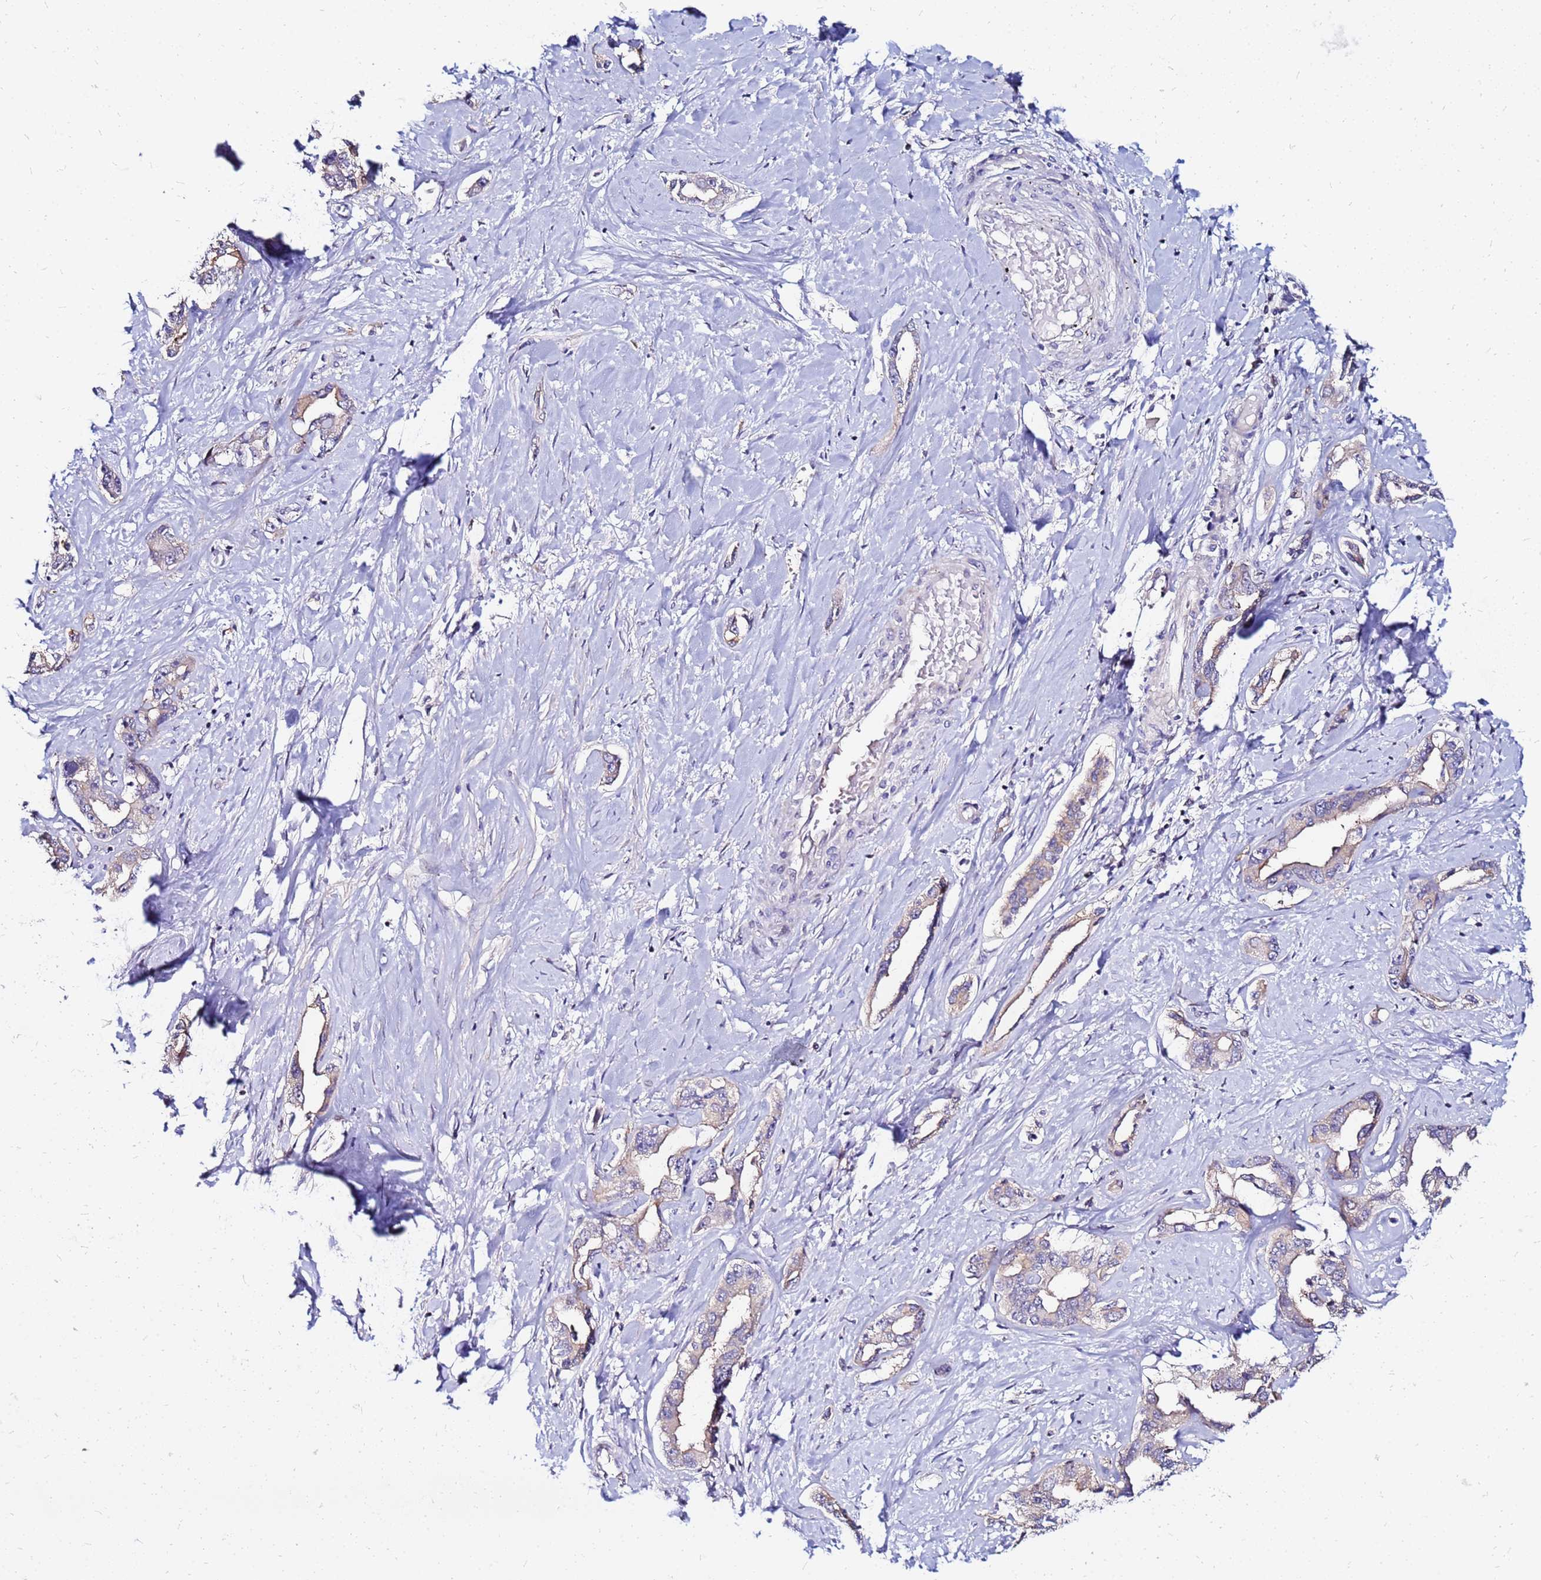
{"staining": {"intensity": "weak", "quantity": "<25%", "location": "cytoplasmic/membranous"}, "tissue": "liver cancer", "cell_type": "Tumor cells", "image_type": "cancer", "snomed": [{"axis": "morphology", "description": "Cholangiocarcinoma"}, {"axis": "topography", "description": "Liver"}], "caption": "IHC of human liver cancer displays no staining in tumor cells. (DAB (3,3'-diaminobenzidine) immunohistochemistry visualized using brightfield microscopy, high magnification).", "gene": "ARHGEF5", "patient": {"sex": "male", "age": 59}}